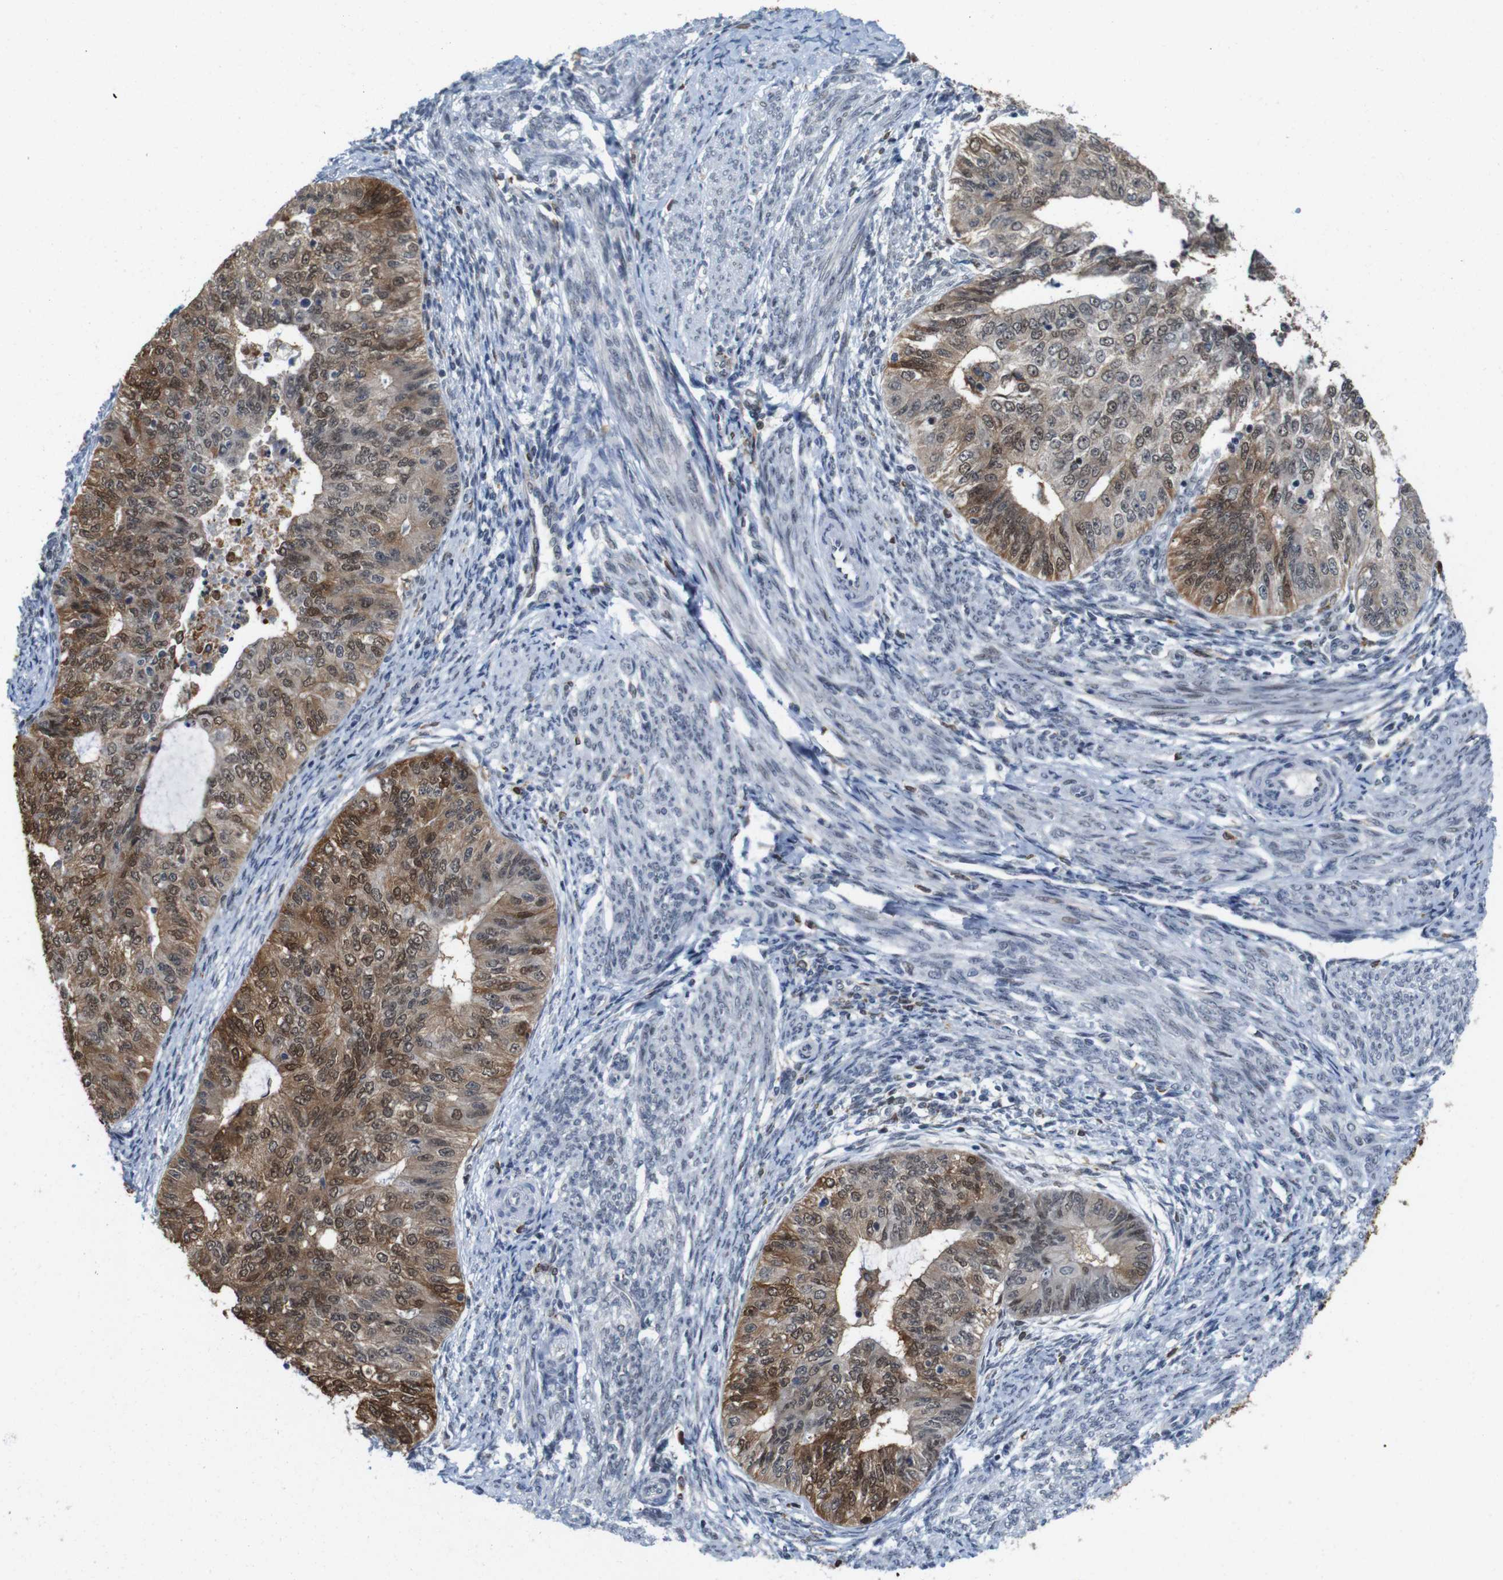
{"staining": {"intensity": "strong", "quantity": "25%-75%", "location": "cytoplasmic/membranous,nuclear"}, "tissue": "endometrial cancer", "cell_type": "Tumor cells", "image_type": "cancer", "snomed": [{"axis": "morphology", "description": "Adenocarcinoma, NOS"}, {"axis": "topography", "description": "Endometrium"}], "caption": "Immunohistochemistry of human endometrial cancer (adenocarcinoma) exhibits high levels of strong cytoplasmic/membranous and nuclear positivity in approximately 25%-75% of tumor cells.", "gene": "PNMA8A", "patient": {"sex": "female", "age": 32}}